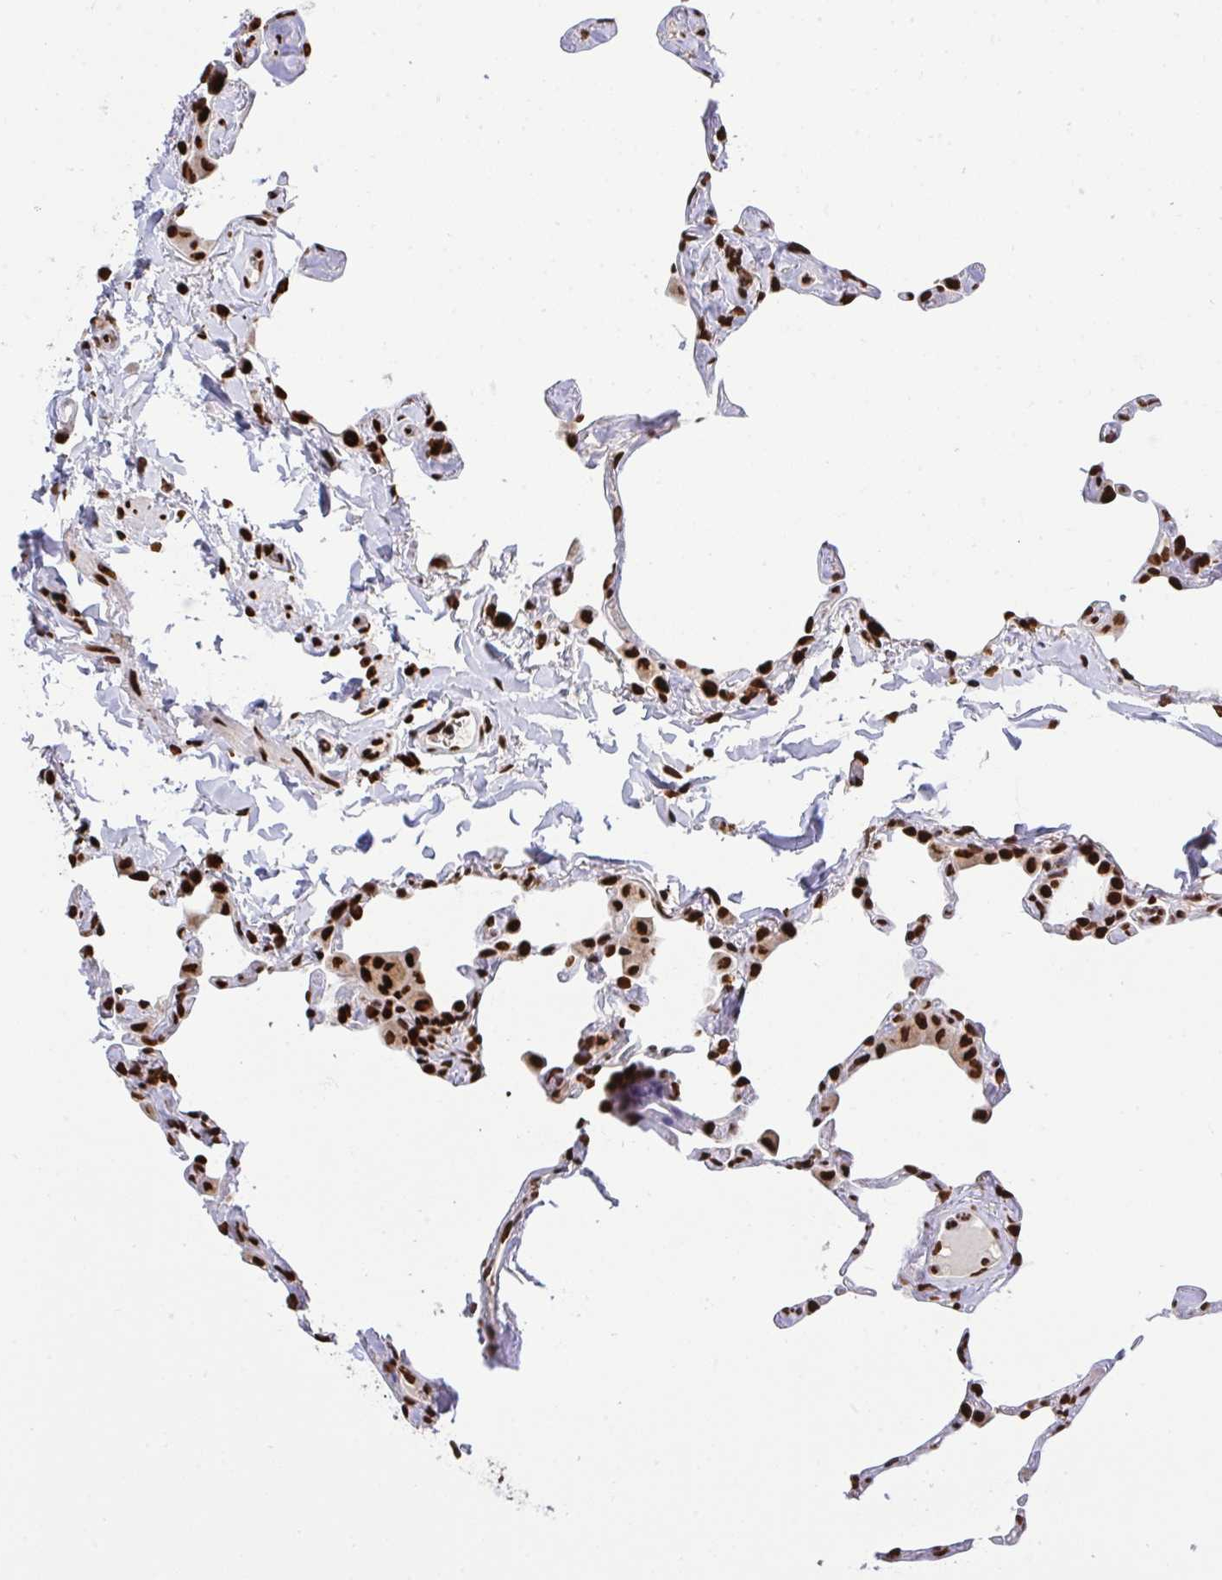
{"staining": {"intensity": "strong", "quantity": "25%-75%", "location": "nuclear"}, "tissue": "lung", "cell_type": "Alveolar cells", "image_type": "normal", "snomed": [{"axis": "morphology", "description": "Normal tissue, NOS"}, {"axis": "topography", "description": "Lung"}], "caption": "High-magnification brightfield microscopy of normal lung stained with DAB (3,3'-diaminobenzidine) (brown) and counterstained with hematoxylin (blue). alveolar cells exhibit strong nuclear staining is seen in approximately25%-75% of cells.", "gene": "ENSG00000268083", "patient": {"sex": "male", "age": 65}}